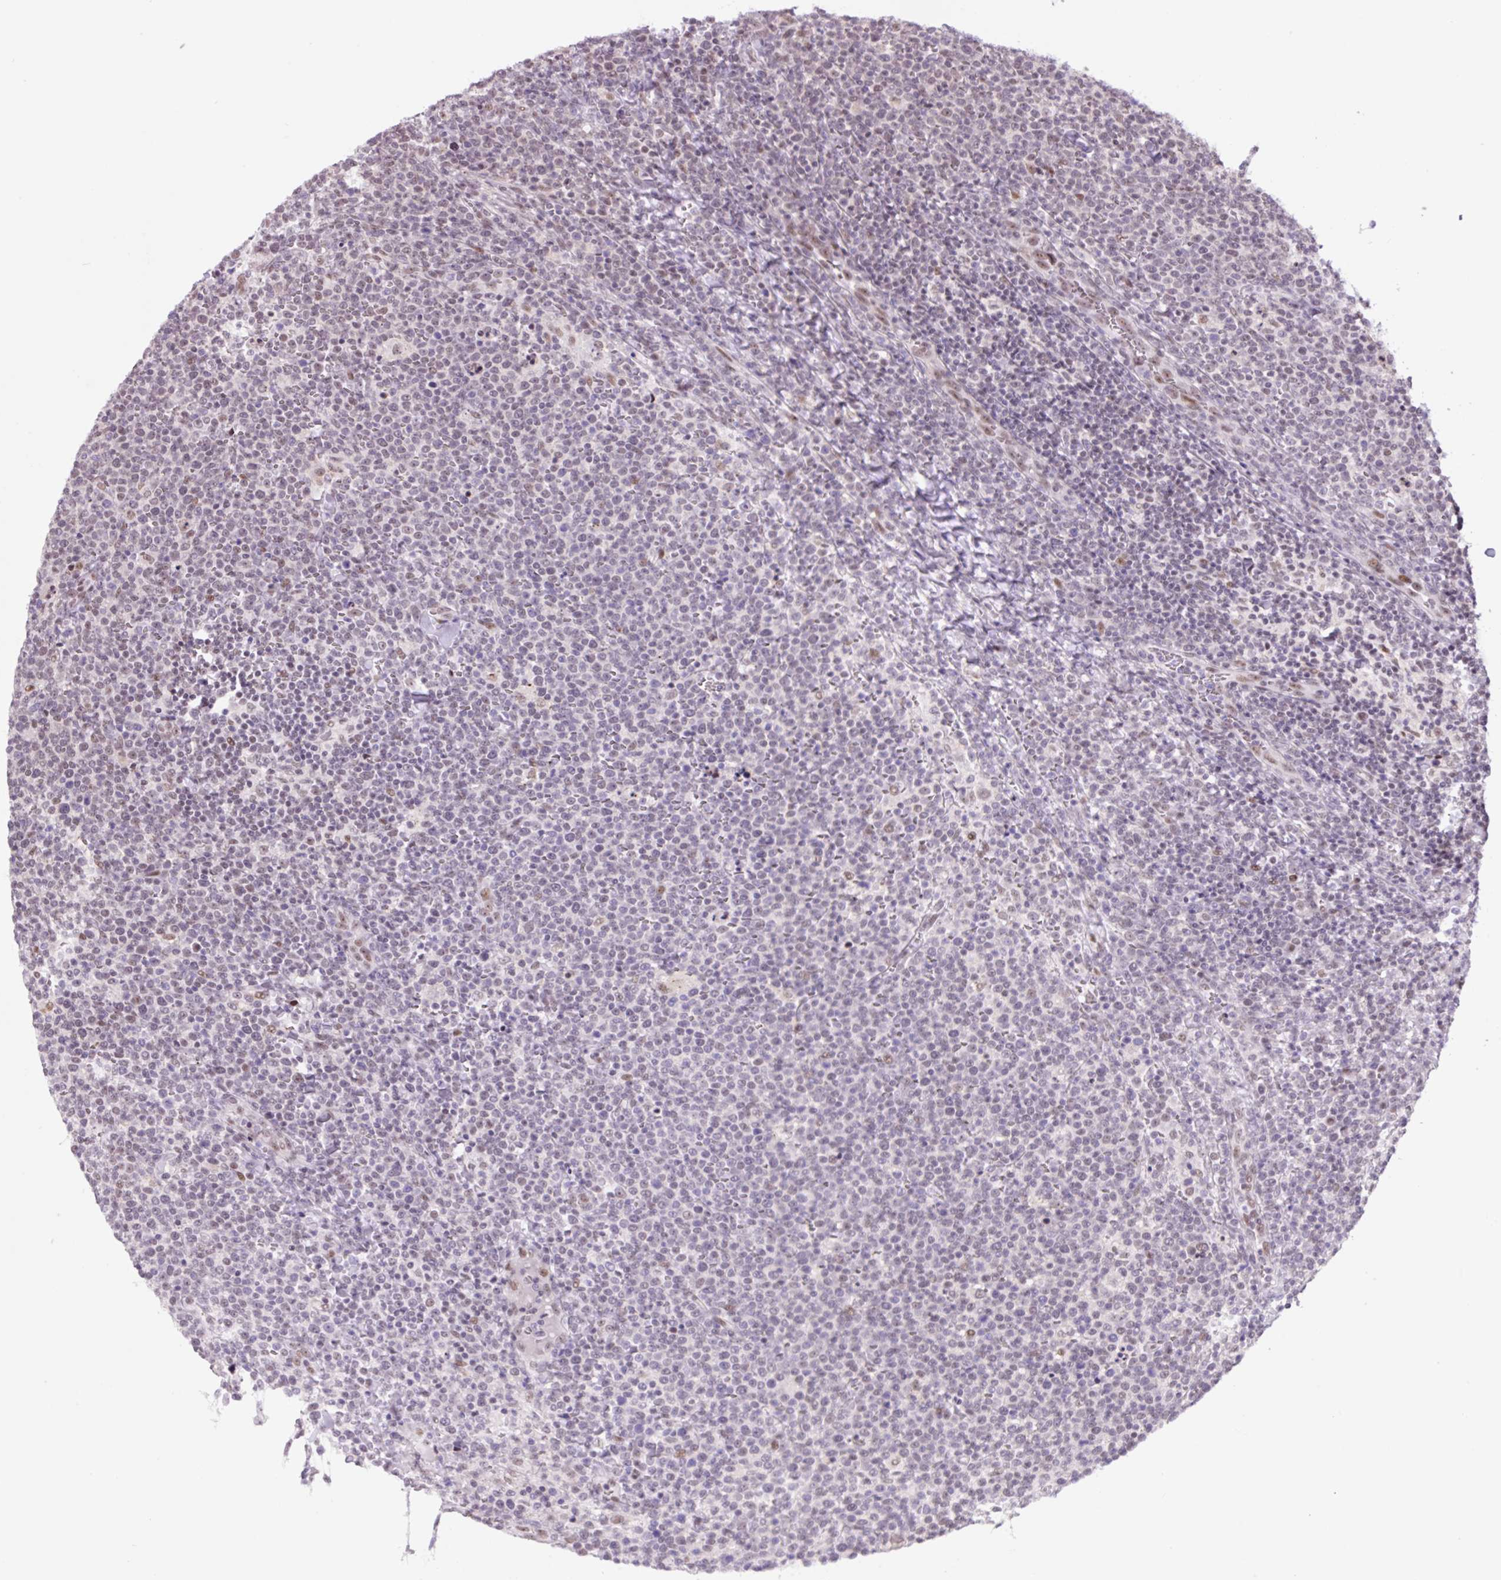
{"staining": {"intensity": "weak", "quantity": "<25%", "location": "nuclear"}, "tissue": "lymphoma", "cell_type": "Tumor cells", "image_type": "cancer", "snomed": [{"axis": "morphology", "description": "Malignant lymphoma, non-Hodgkin's type, High grade"}, {"axis": "topography", "description": "Lymph node"}], "caption": "This is a micrograph of immunohistochemistry (IHC) staining of malignant lymphoma, non-Hodgkin's type (high-grade), which shows no staining in tumor cells. The staining is performed using DAB brown chromogen with nuclei counter-stained in using hematoxylin.", "gene": "TAF1A", "patient": {"sex": "male", "age": 61}}